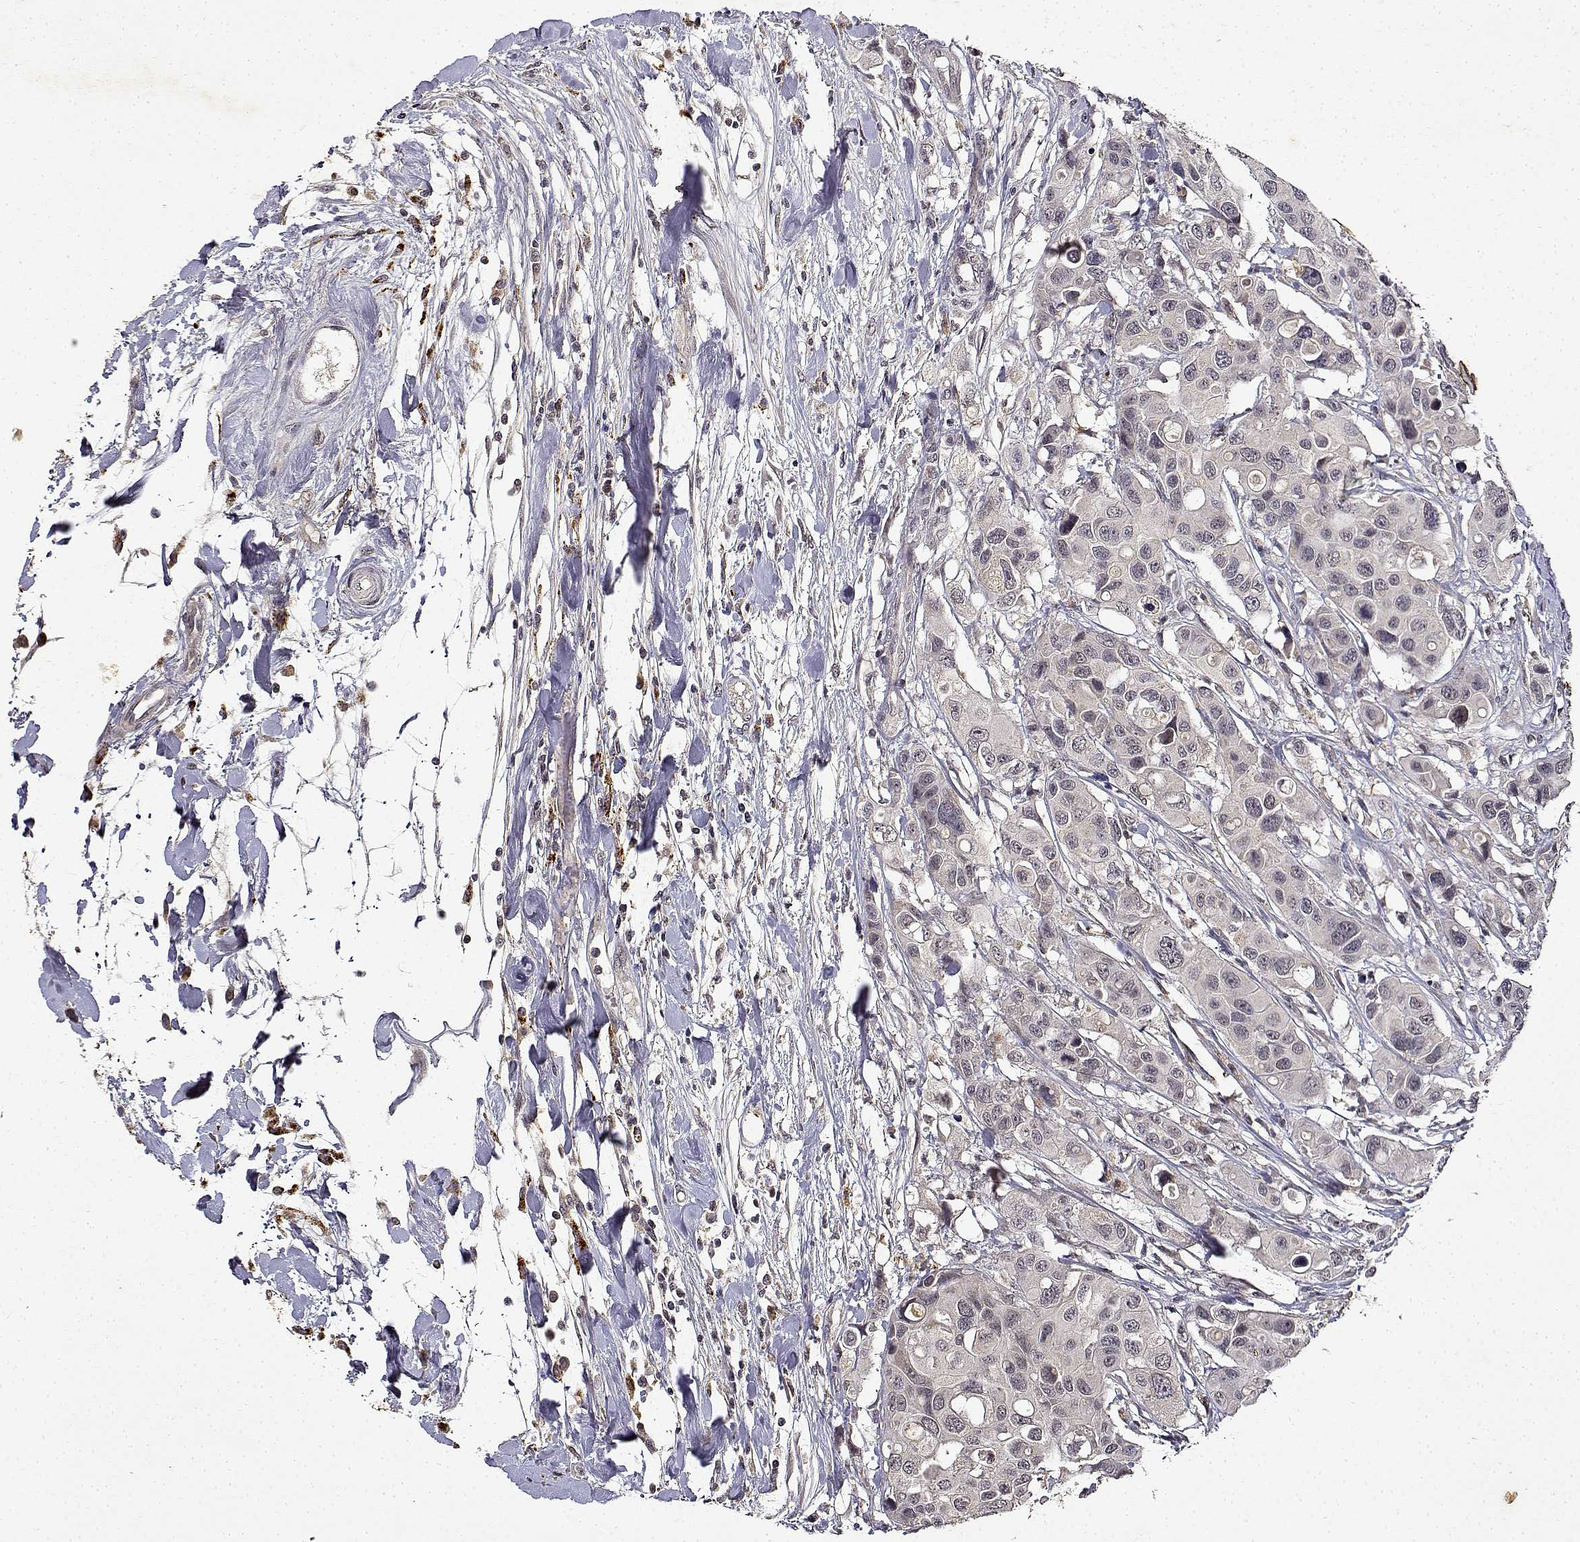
{"staining": {"intensity": "negative", "quantity": "none", "location": "none"}, "tissue": "colorectal cancer", "cell_type": "Tumor cells", "image_type": "cancer", "snomed": [{"axis": "morphology", "description": "Adenocarcinoma, NOS"}, {"axis": "topography", "description": "Colon"}], "caption": "Immunohistochemical staining of human colorectal adenocarcinoma exhibits no significant positivity in tumor cells.", "gene": "BDNF", "patient": {"sex": "male", "age": 77}}